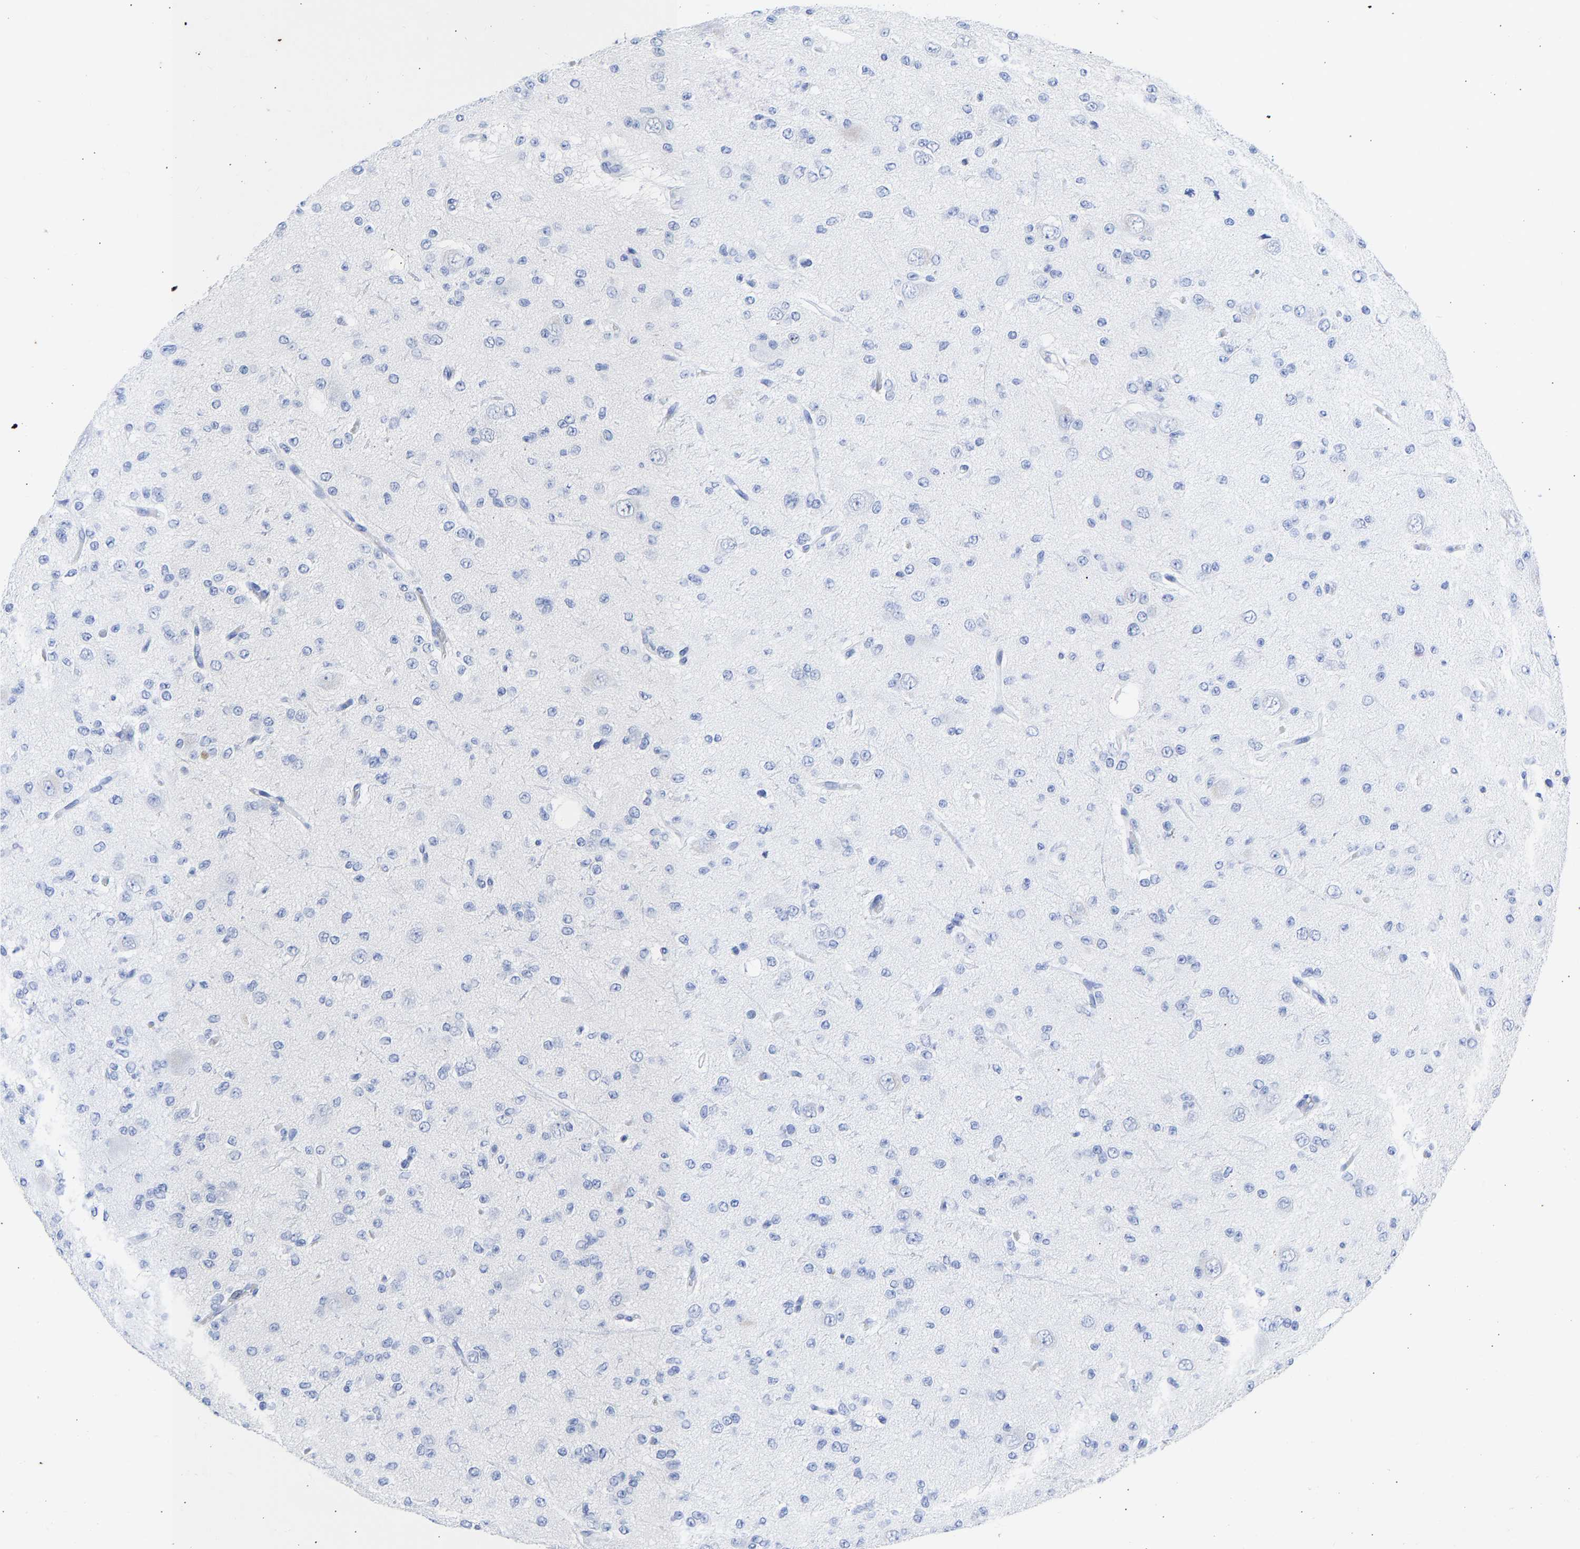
{"staining": {"intensity": "negative", "quantity": "none", "location": "none"}, "tissue": "glioma", "cell_type": "Tumor cells", "image_type": "cancer", "snomed": [{"axis": "morphology", "description": "Glioma, malignant, Low grade"}, {"axis": "topography", "description": "Brain"}], "caption": "DAB (3,3'-diaminobenzidine) immunohistochemical staining of human glioma demonstrates no significant positivity in tumor cells.", "gene": "KRT1", "patient": {"sex": "male", "age": 38}}